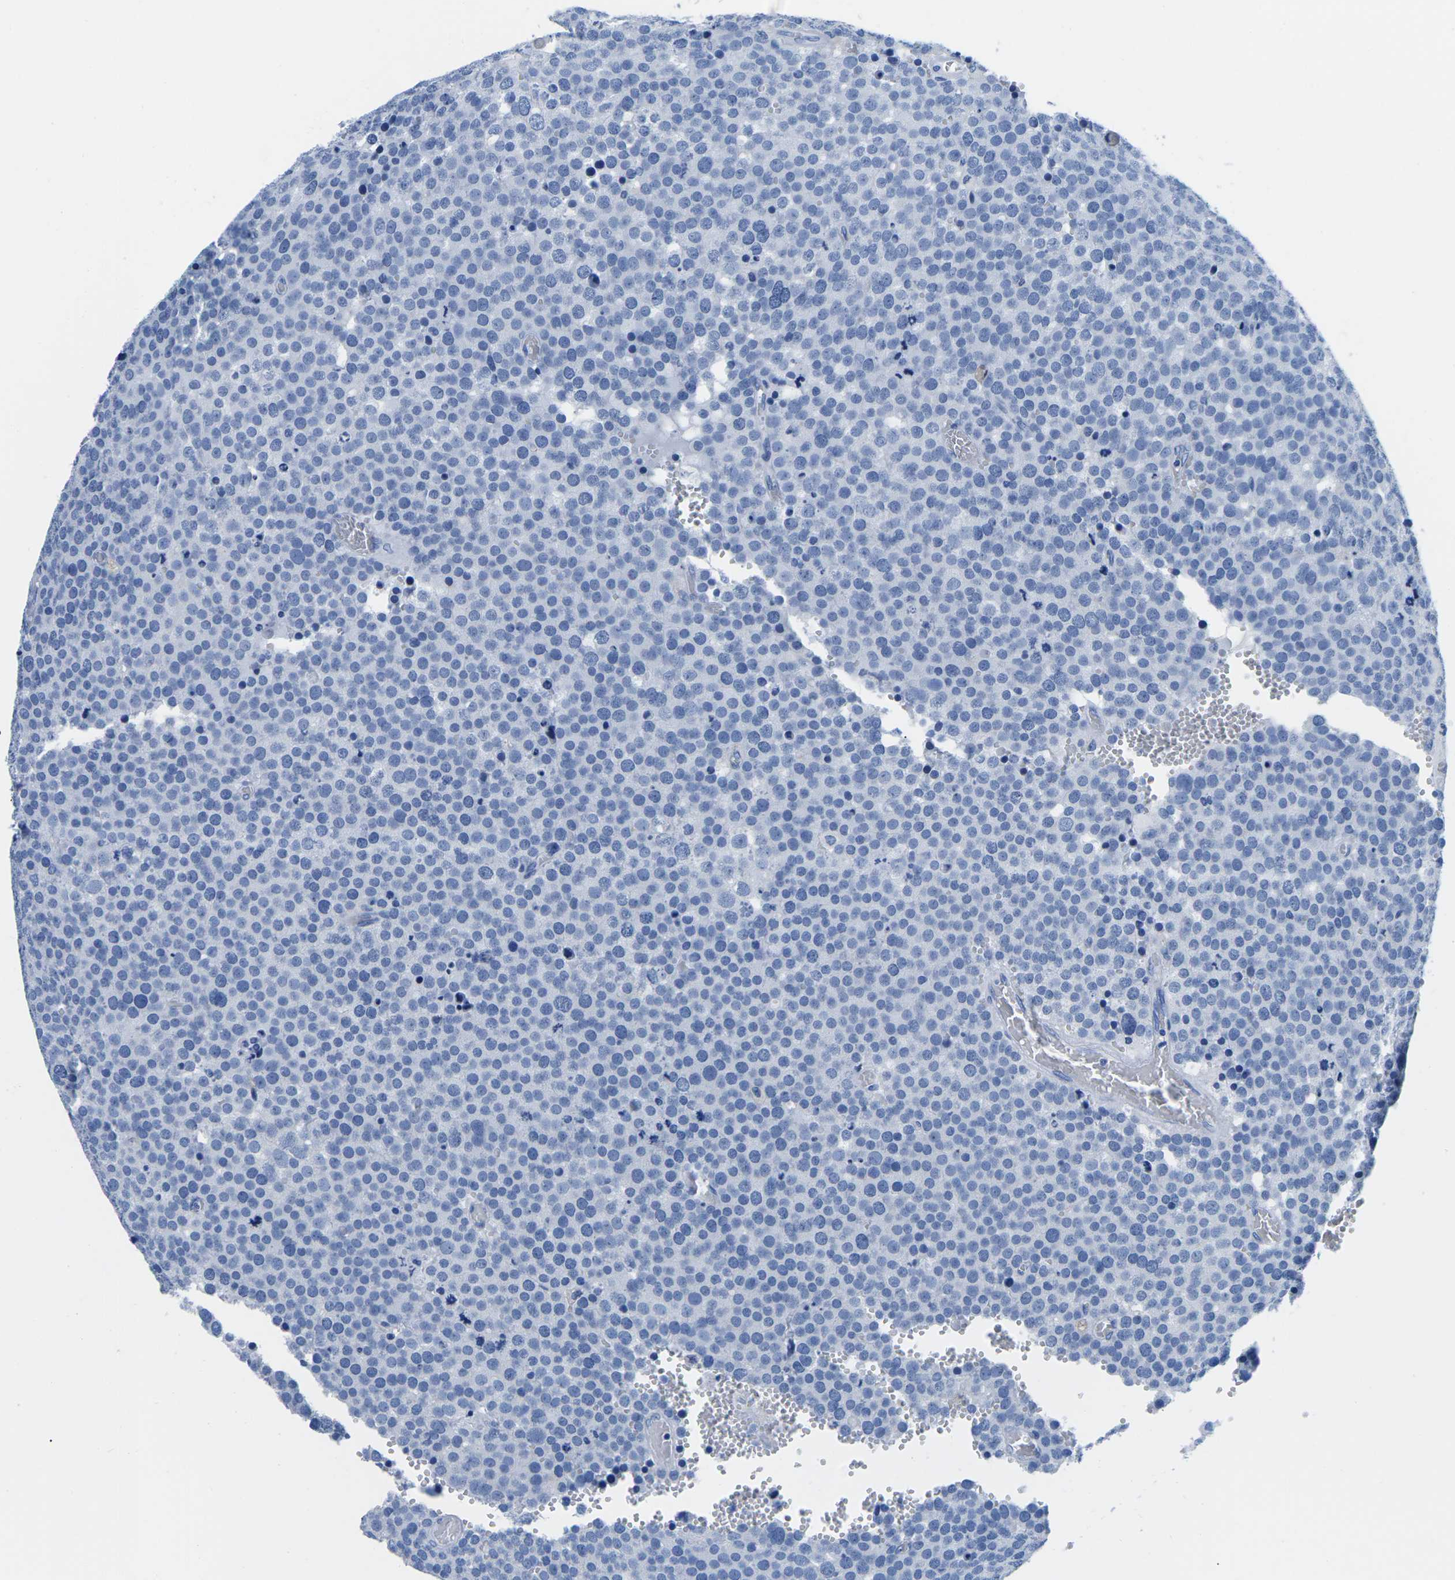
{"staining": {"intensity": "negative", "quantity": "none", "location": "none"}, "tissue": "testis cancer", "cell_type": "Tumor cells", "image_type": "cancer", "snomed": [{"axis": "morphology", "description": "Normal tissue, NOS"}, {"axis": "morphology", "description": "Seminoma, NOS"}, {"axis": "topography", "description": "Testis"}], "caption": "High power microscopy photomicrograph of an IHC image of seminoma (testis), revealing no significant expression in tumor cells. (Brightfield microscopy of DAB (3,3'-diaminobenzidine) IHC at high magnification).", "gene": "CYP1A2", "patient": {"sex": "male", "age": 71}}